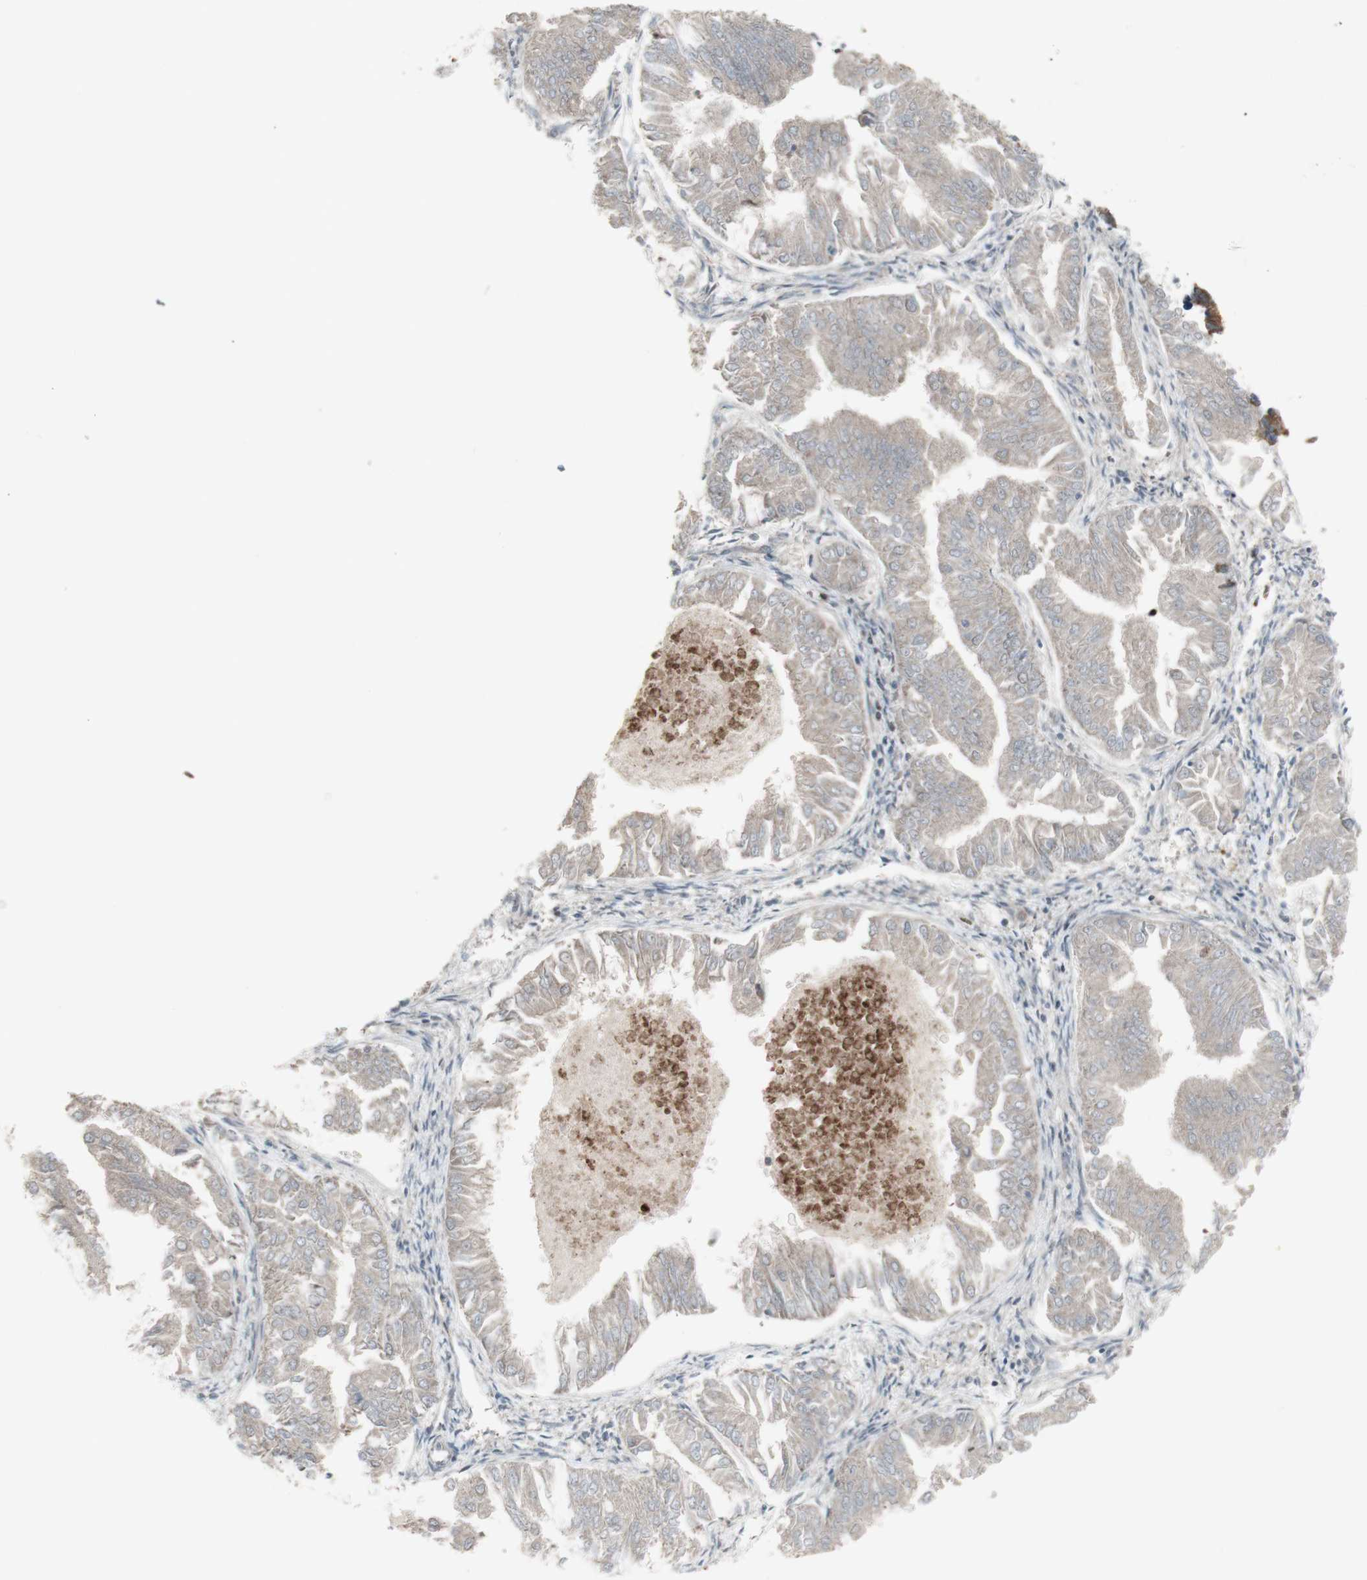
{"staining": {"intensity": "negative", "quantity": "none", "location": "none"}, "tissue": "endometrial cancer", "cell_type": "Tumor cells", "image_type": "cancer", "snomed": [{"axis": "morphology", "description": "Adenocarcinoma, NOS"}, {"axis": "topography", "description": "Endometrium"}], "caption": "IHC of adenocarcinoma (endometrial) displays no positivity in tumor cells.", "gene": "SHC1", "patient": {"sex": "female", "age": 53}}